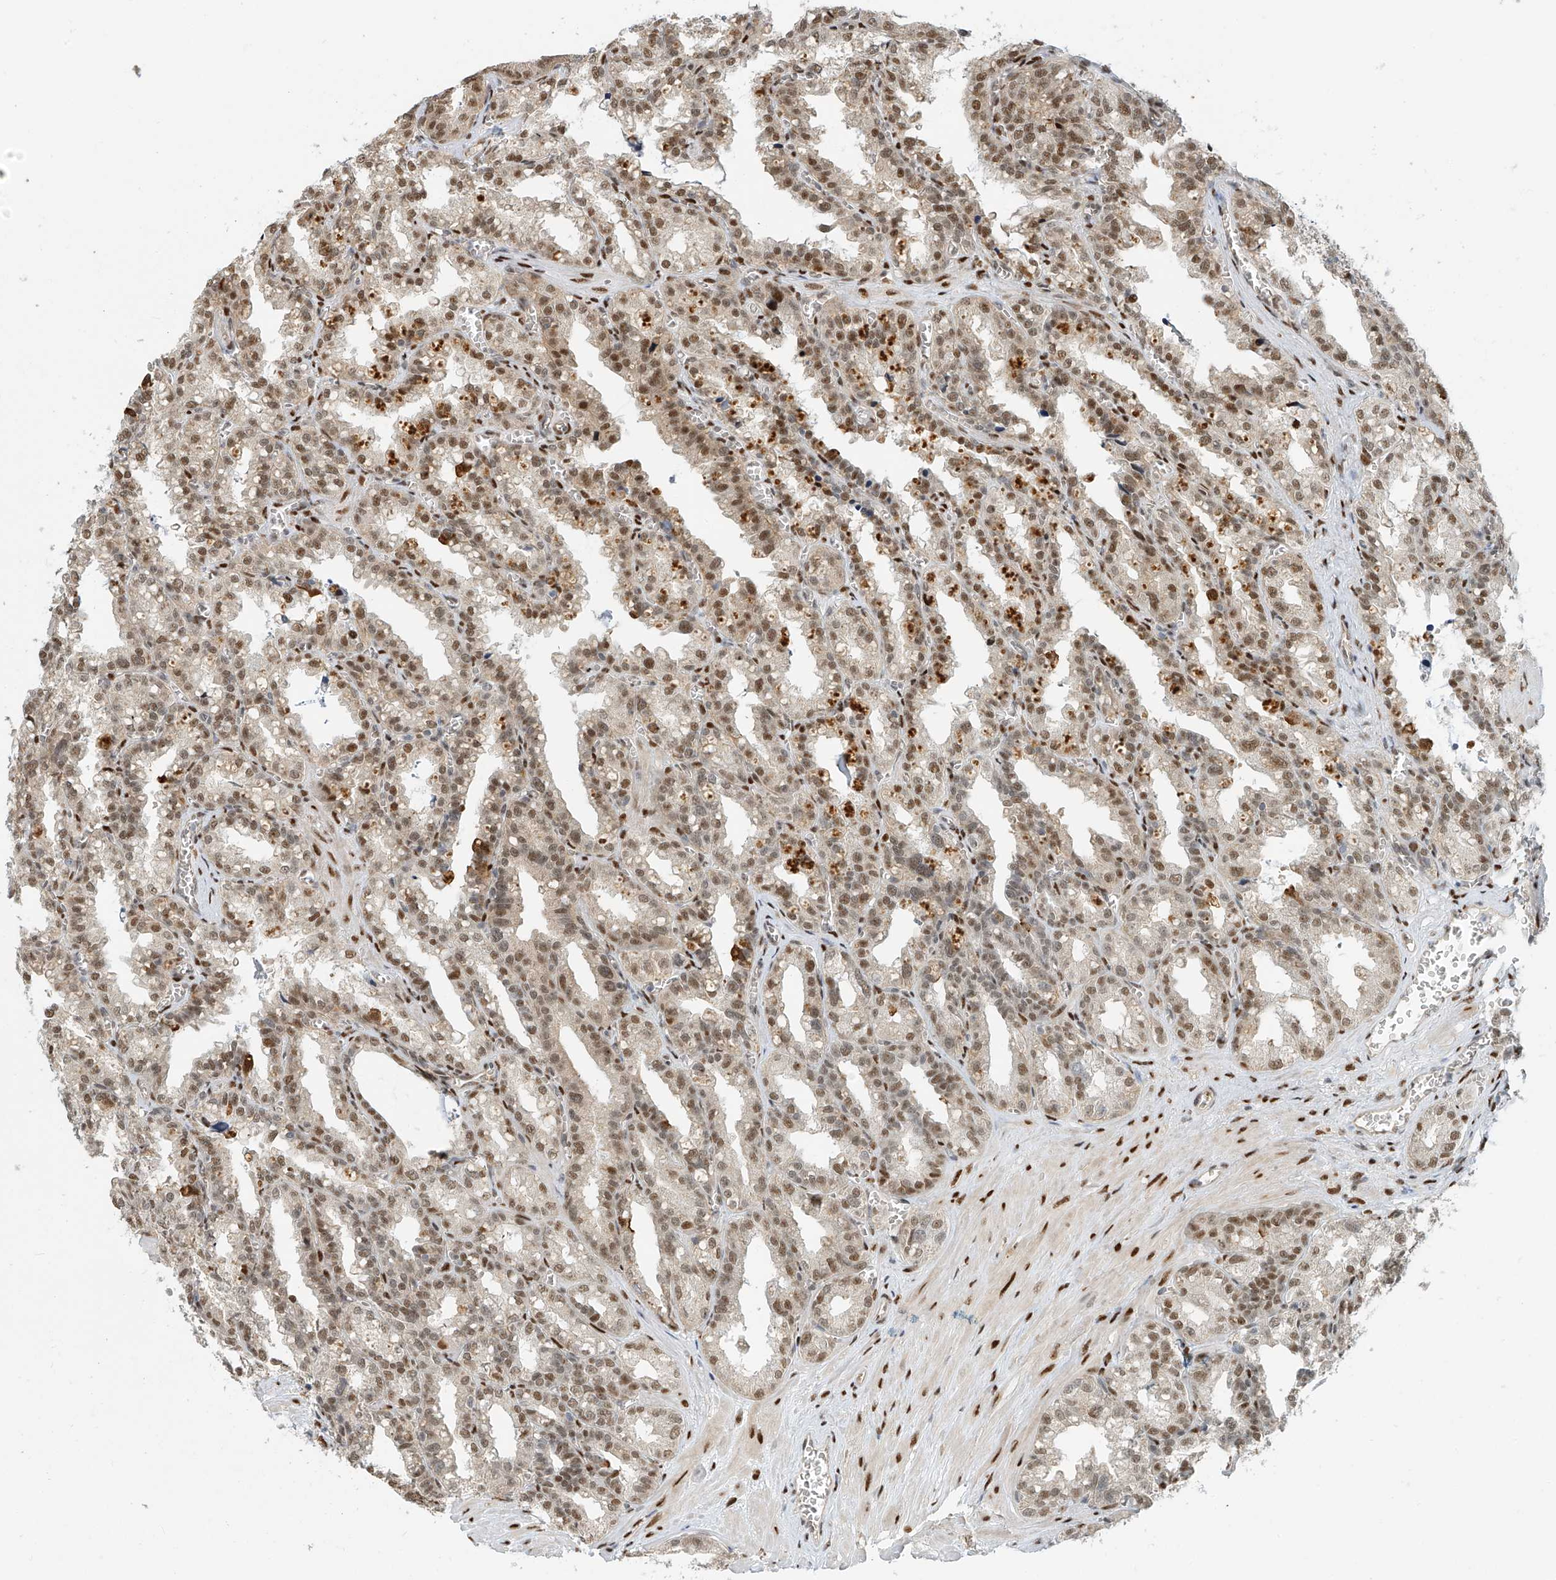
{"staining": {"intensity": "moderate", "quantity": ">75%", "location": "nuclear"}, "tissue": "seminal vesicle", "cell_type": "Glandular cells", "image_type": "normal", "snomed": [{"axis": "morphology", "description": "Normal tissue, NOS"}, {"axis": "topography", "description": "Prostate"}, {"axis": "topography", "description": "Seminal veicle"}], "caption": "Moderate nuclear staining is present in approximately >75% of glandular cells in normal seminal vesicle.", "gene": "ZNF514", "patient": {"sex": "male", "age": 51}}